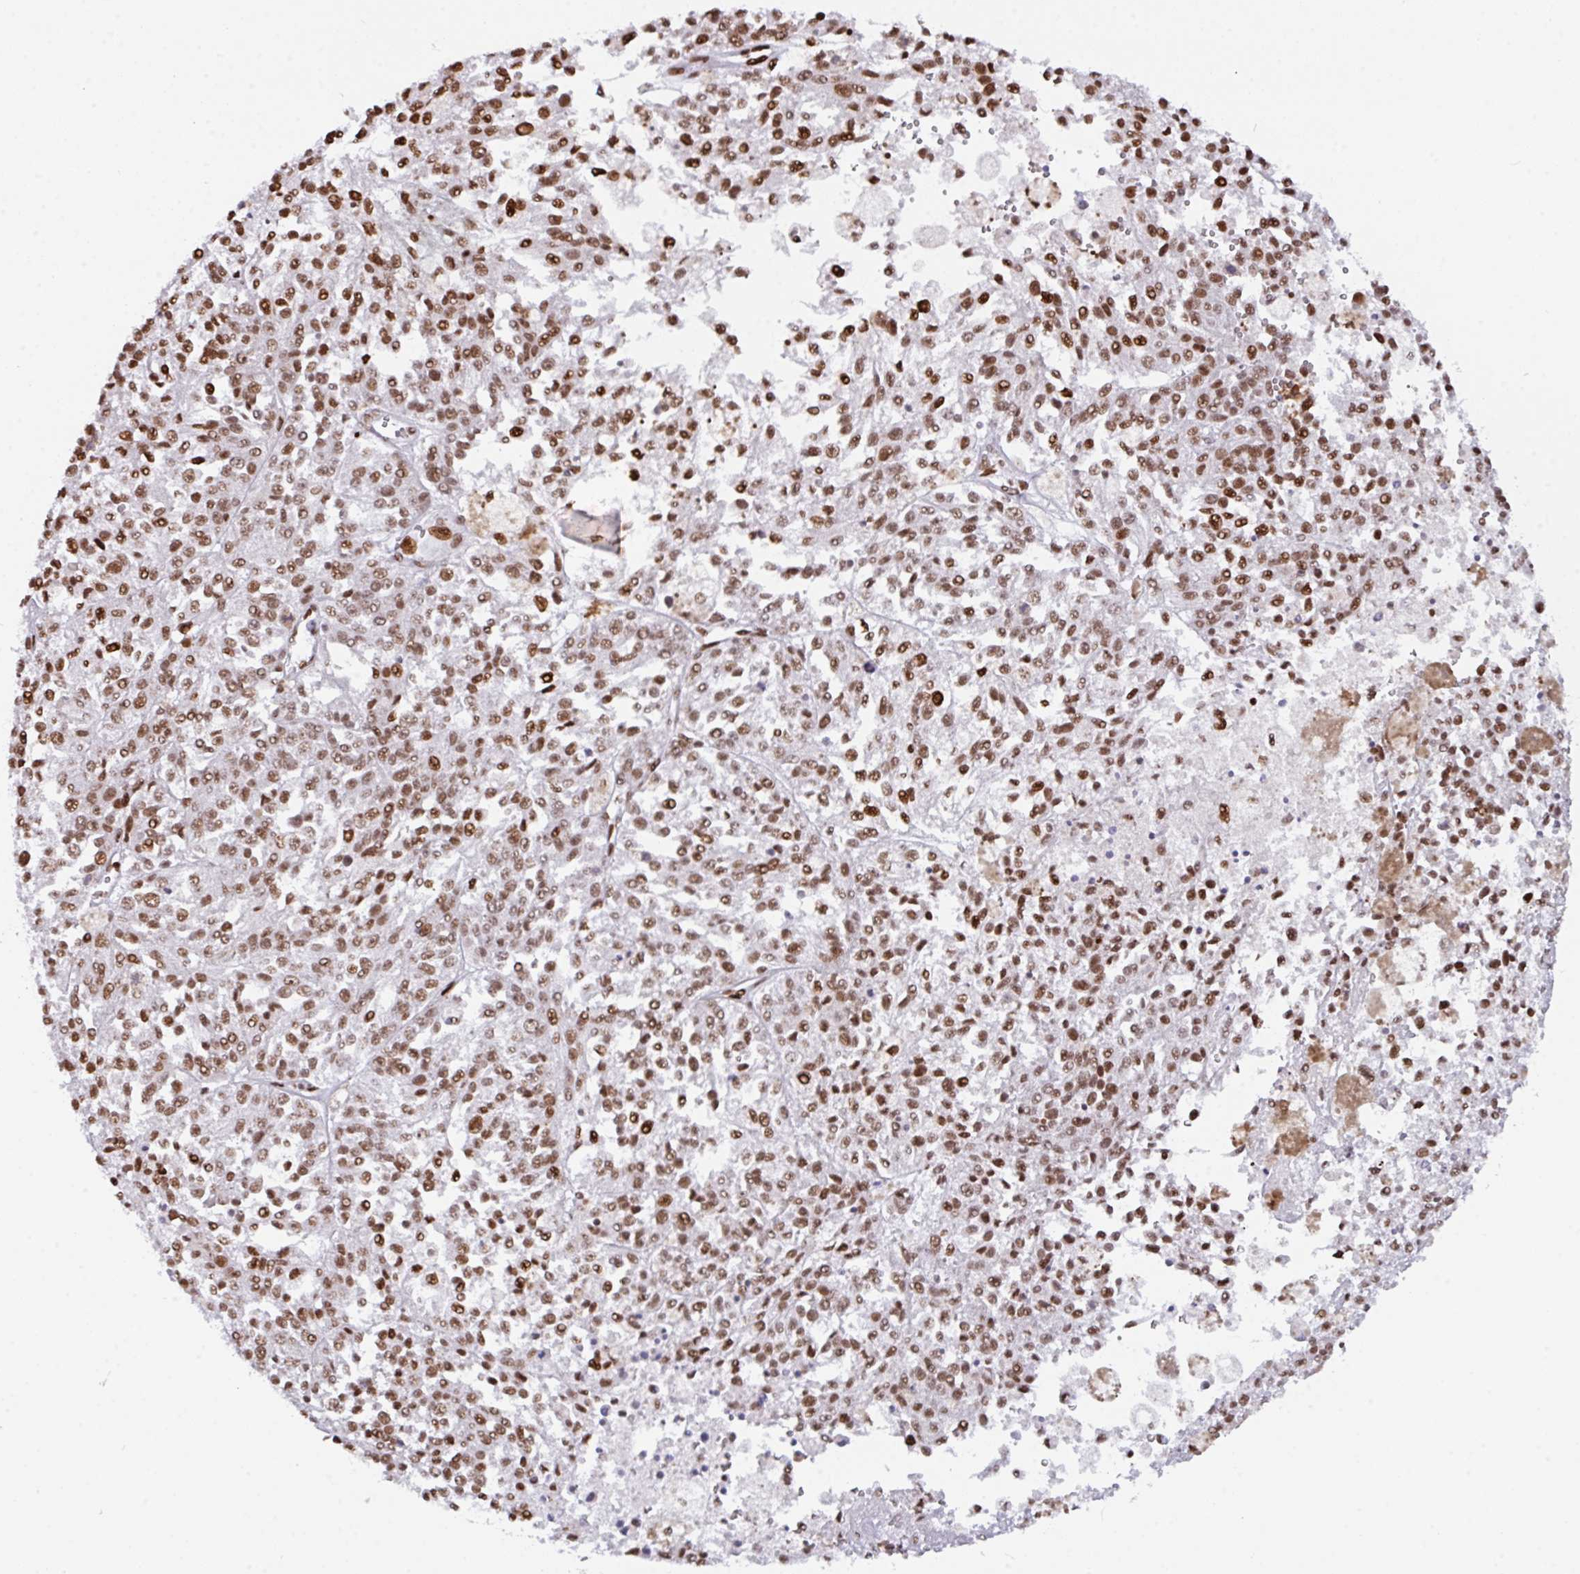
{"staining": {"intensity": "moderate", "quantity": ">75%", "location": "nuclear"}, "tissue": "melanoma", "cell_type": "Tumor cells", "image_type": "cancer", "snomed": [{"axis": "morphology", "description": "Malignant melanoma, NOS"}, {"axis": "topography", "description": "Skin"}], "caption": "Protein expression analysis of human melanoma reveals moderate nuclear positivity in approximately >75% of tumor cells.", "gene": "CLP1", "patient": {"sex": "female", "age": 64}}